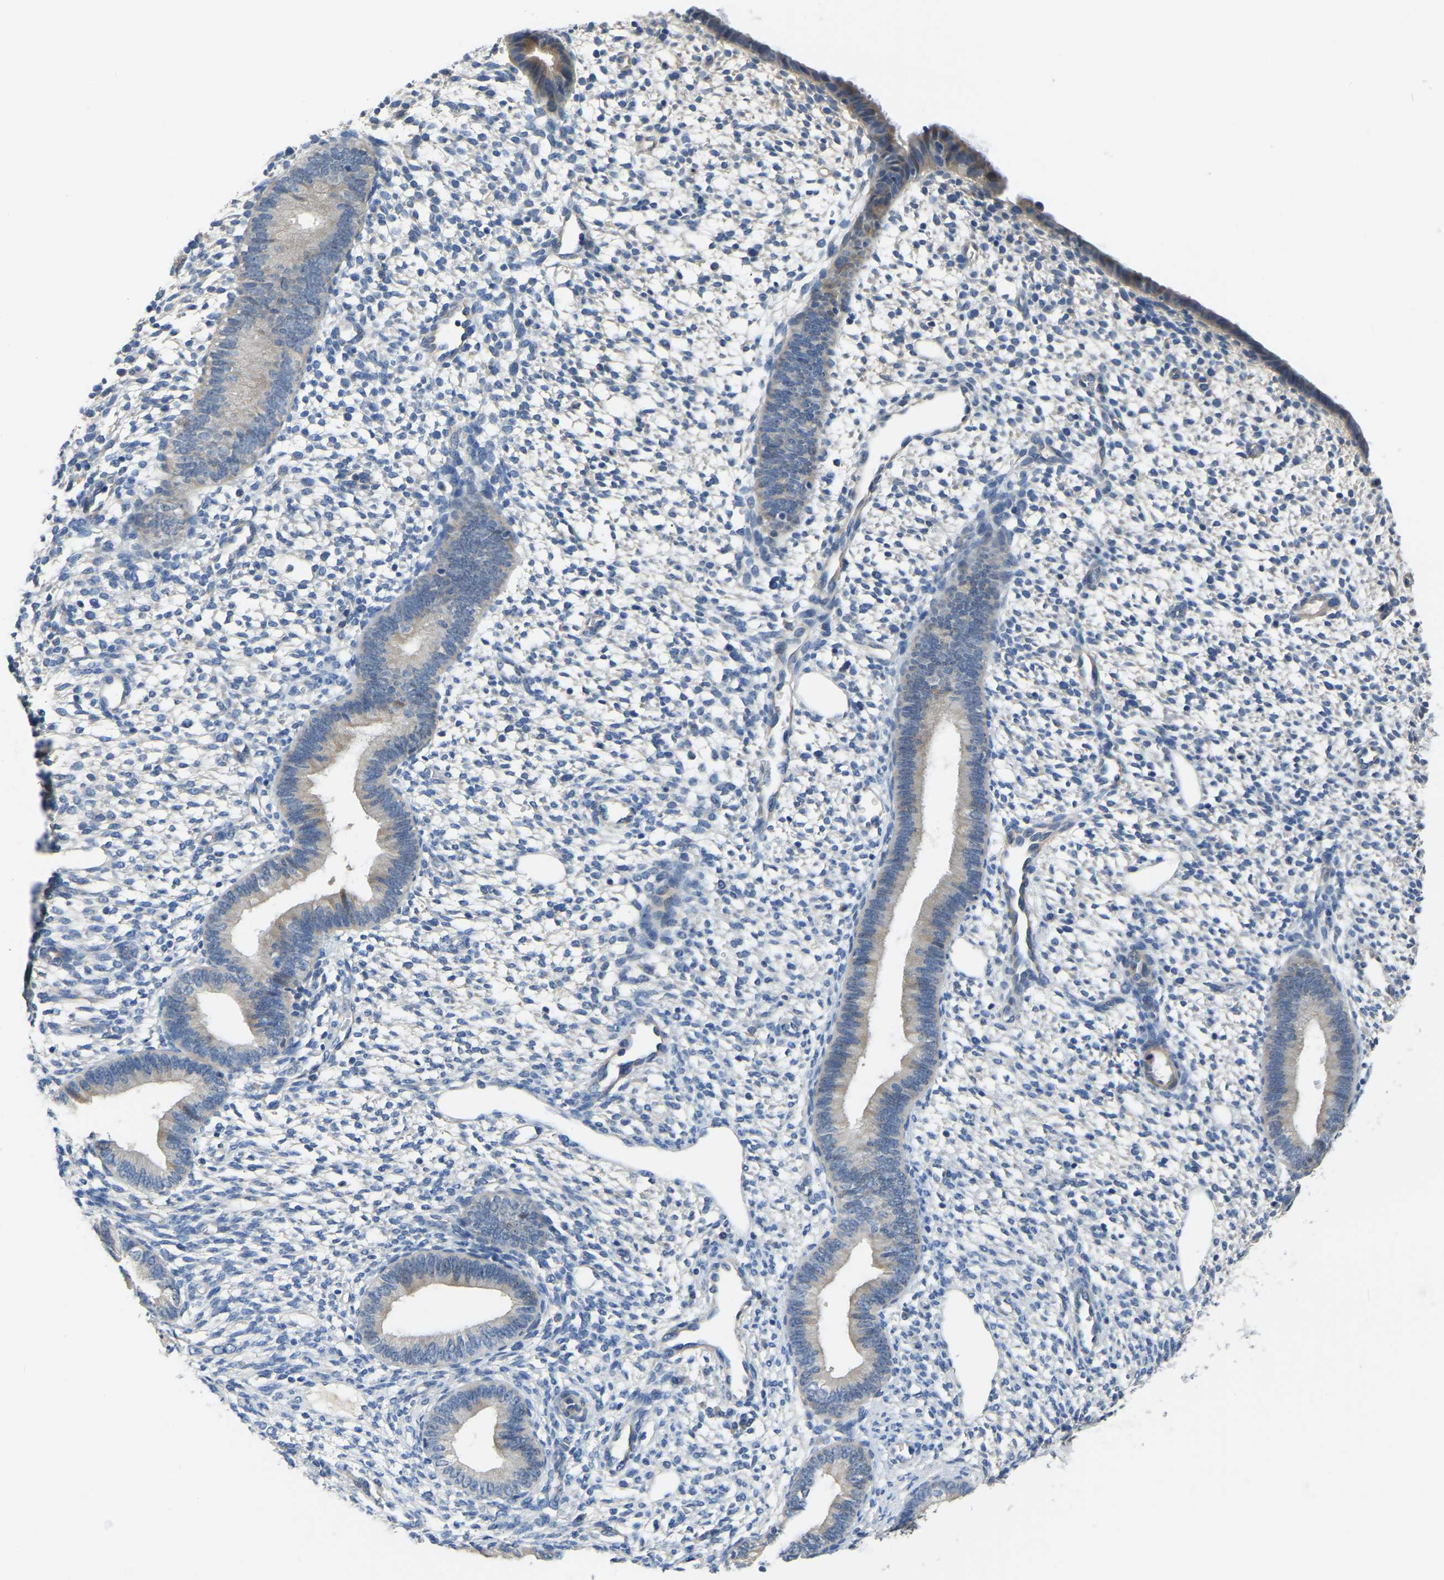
{"staining": {"intensity": "negative", "quantity": "none", "location": "none"}, "tissue": "endometrium", "cell_type": "Cells in endometrial stroma", "image_type": "normal", "snomed": [{"axis": "morphology", "description": "Normal tissue, NOS"}, {"axis": "topography", "description": "Endometrium"}], "caption": "There is no significant positivity in cells in endometrial stroma of endometrium. (DAB (3,3'-diaminobenzidine) immunohistochemistry (IHC), high magnification).", "gene": "HIGD2B", "patient": {"sex": "female", "age": 46}}